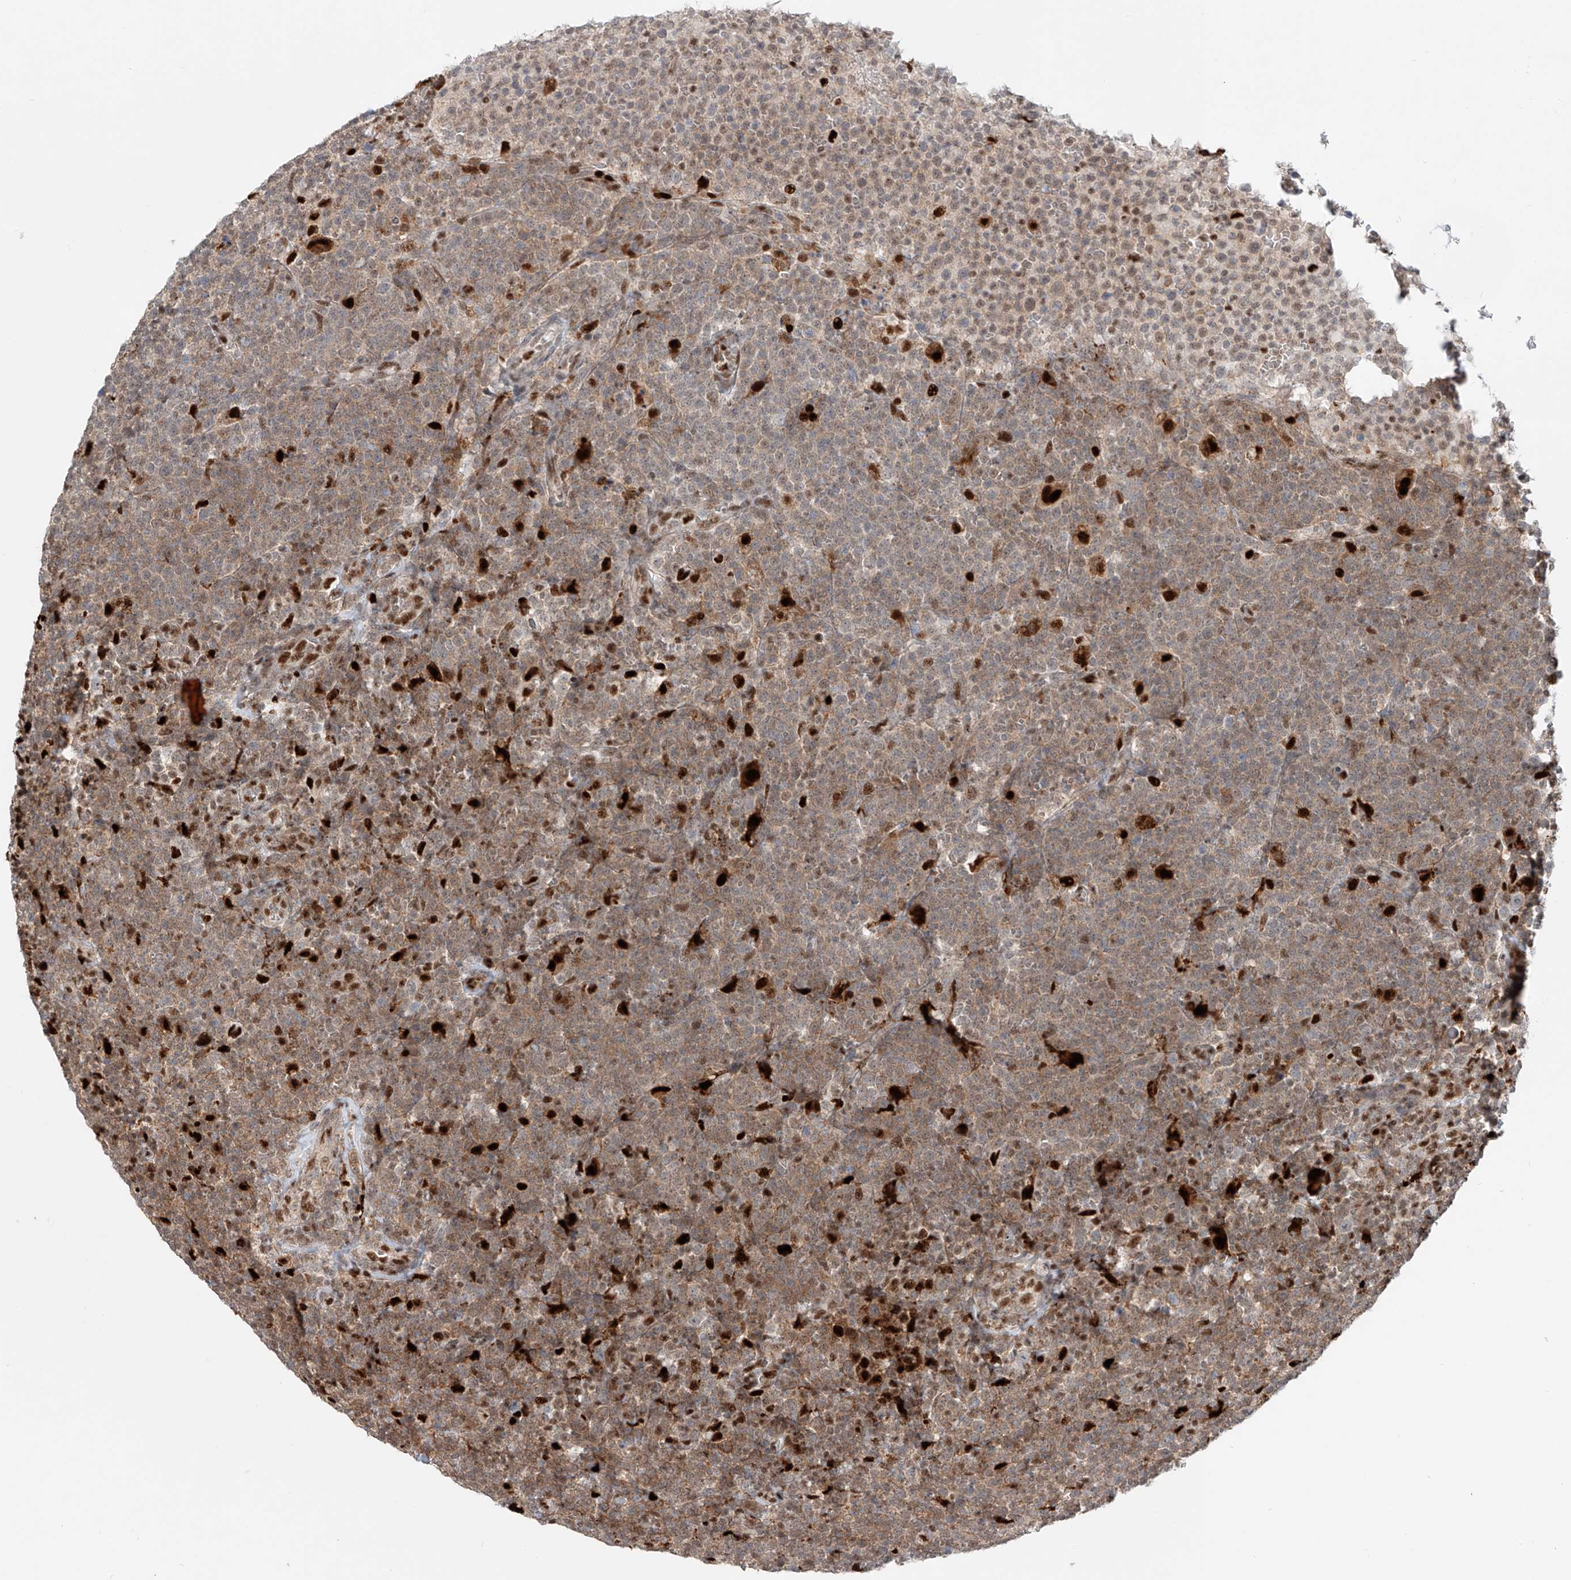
{"staining": {"intensity": "moderate", "quantity": ">75%", "location": "cytoplasmic/membranous"}, "tissue": "lymphoma", "cell_type": "Tumor cells", "image_type": "cancer", "snomed": [{"axis": "morphology", "description": "Malignant lymphoma, non-Hodgkin's type, High grade"}, {"axis": "topography", "description": "Lymph node"}], "caption": "A high-resolution micrograph shows immunohistochemistry (IHC) staining of malignant lymphoma, non-Hodgkin's type (high-grade), which exhibits moderate cytoplasmic/membranous staining in approximately >75% of tumor cells.", "gene": "DZIP1L", "patient": {"sex": "male", "age": 61}}